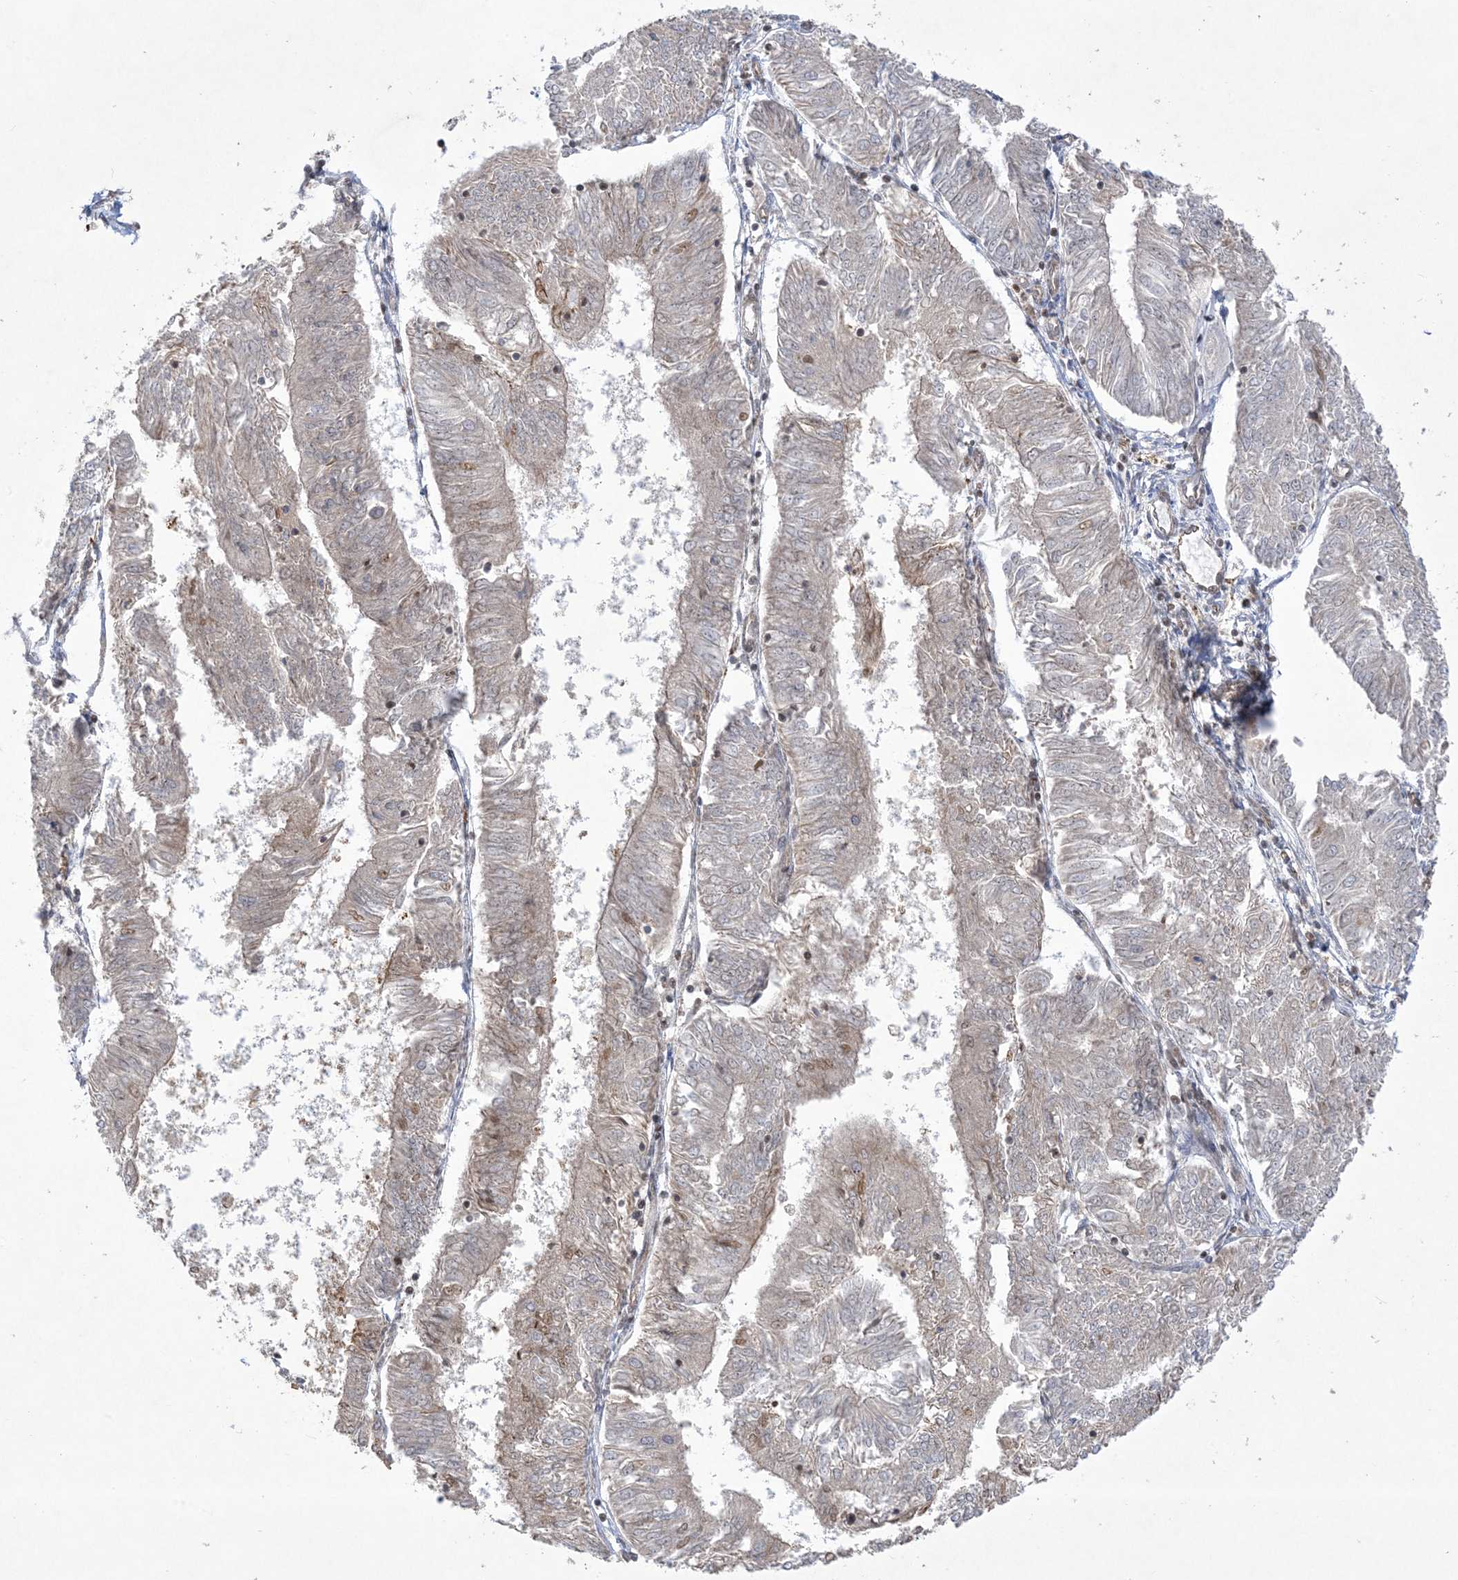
{"staining": {"intensity": "weak", "quantity": ">75%", "location": "cytoplasmic/membranous"}, "tissue": "endometrial cancer", "cell_type": "Tumor cells", "image_type": "cancer", "snomed": [{"axis": "morphology", "description": "Adenocarcinoma, NOS"}, {"axis": "topography", "description": "Endometrium"}], "caption": "Endometrial cancer stained with a protein marker shows weak staining in tumor cells.", "gene": "SOGA3", "patient": {"sex": "female", "age": 58}}